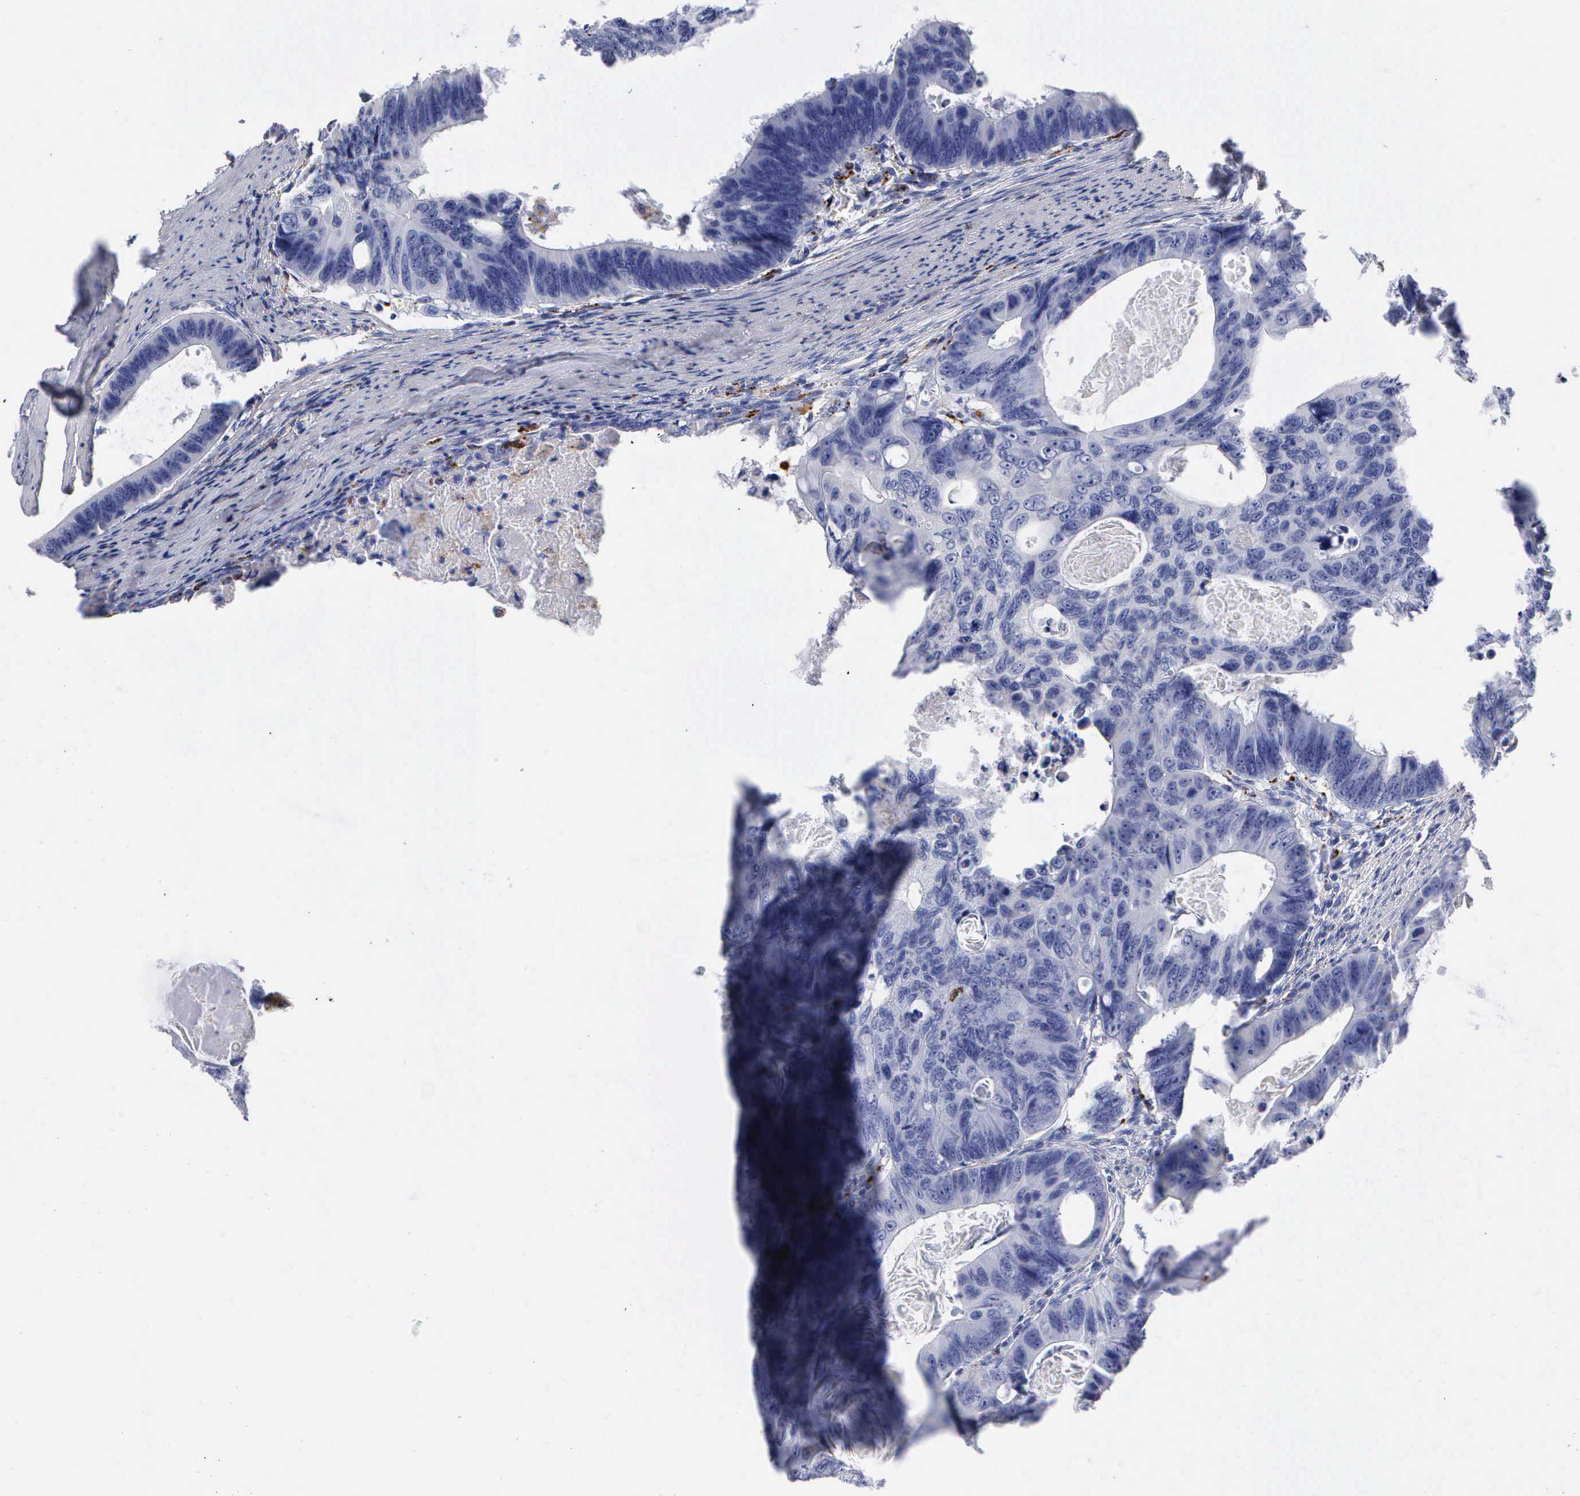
{"staining": {"intensity": "negative", "quantity": "none", "location": "none"}, "tissue": "colorectal cancer", "cell_type": "Tumor cells", "image_type": "cancer", "snomed": [{"axis": "morphology", "description": "Adenocarcinoma, NOS"}, {"axis": "topography", "description": "Colon"}], "caption": "High power microscopy histopathology image of an immunohistochemistry micrograph of colorectal adenocarcinoma, revealing no significant staining in tumor cells.", "gene": "CTSL", "patient": {"sex": "female", "age": 55}}